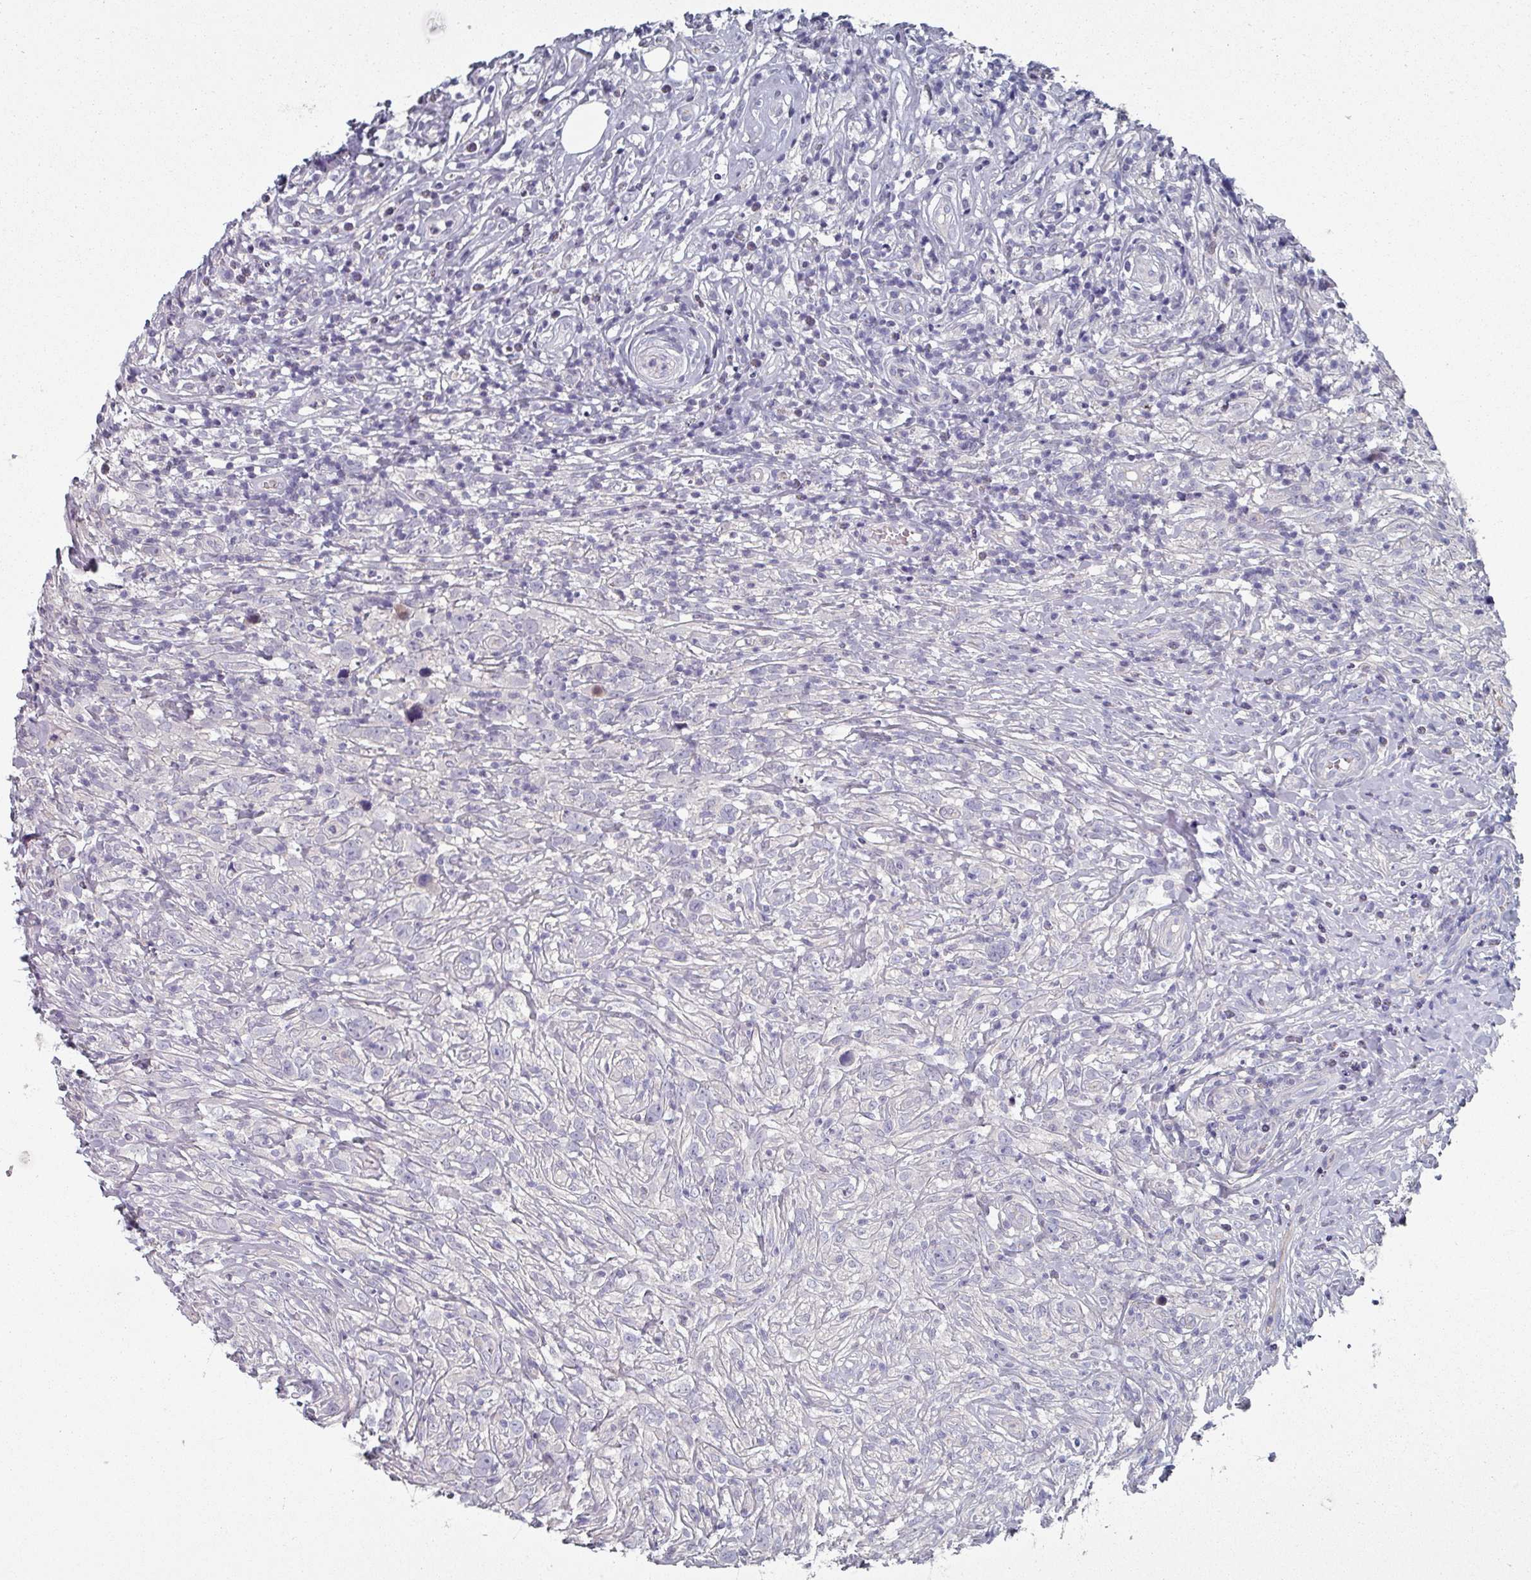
{"staining": {"intensity": "negative", "quantity": "none", "location": "none"}, "tissue": "lymphoma", "cell_type": "Tumor cells", "image_type": "cancer", "snomed": [{"axis": "morphology", "description": "Hodgkin's disease, NOS"}, {"axis": "topography", "description": "No Tissue"}], "caption": "IHC of lymphoma displays no staining in tumor cells.", "gene": "EFL1", "patient": {"sex": "female", "age": 21}}